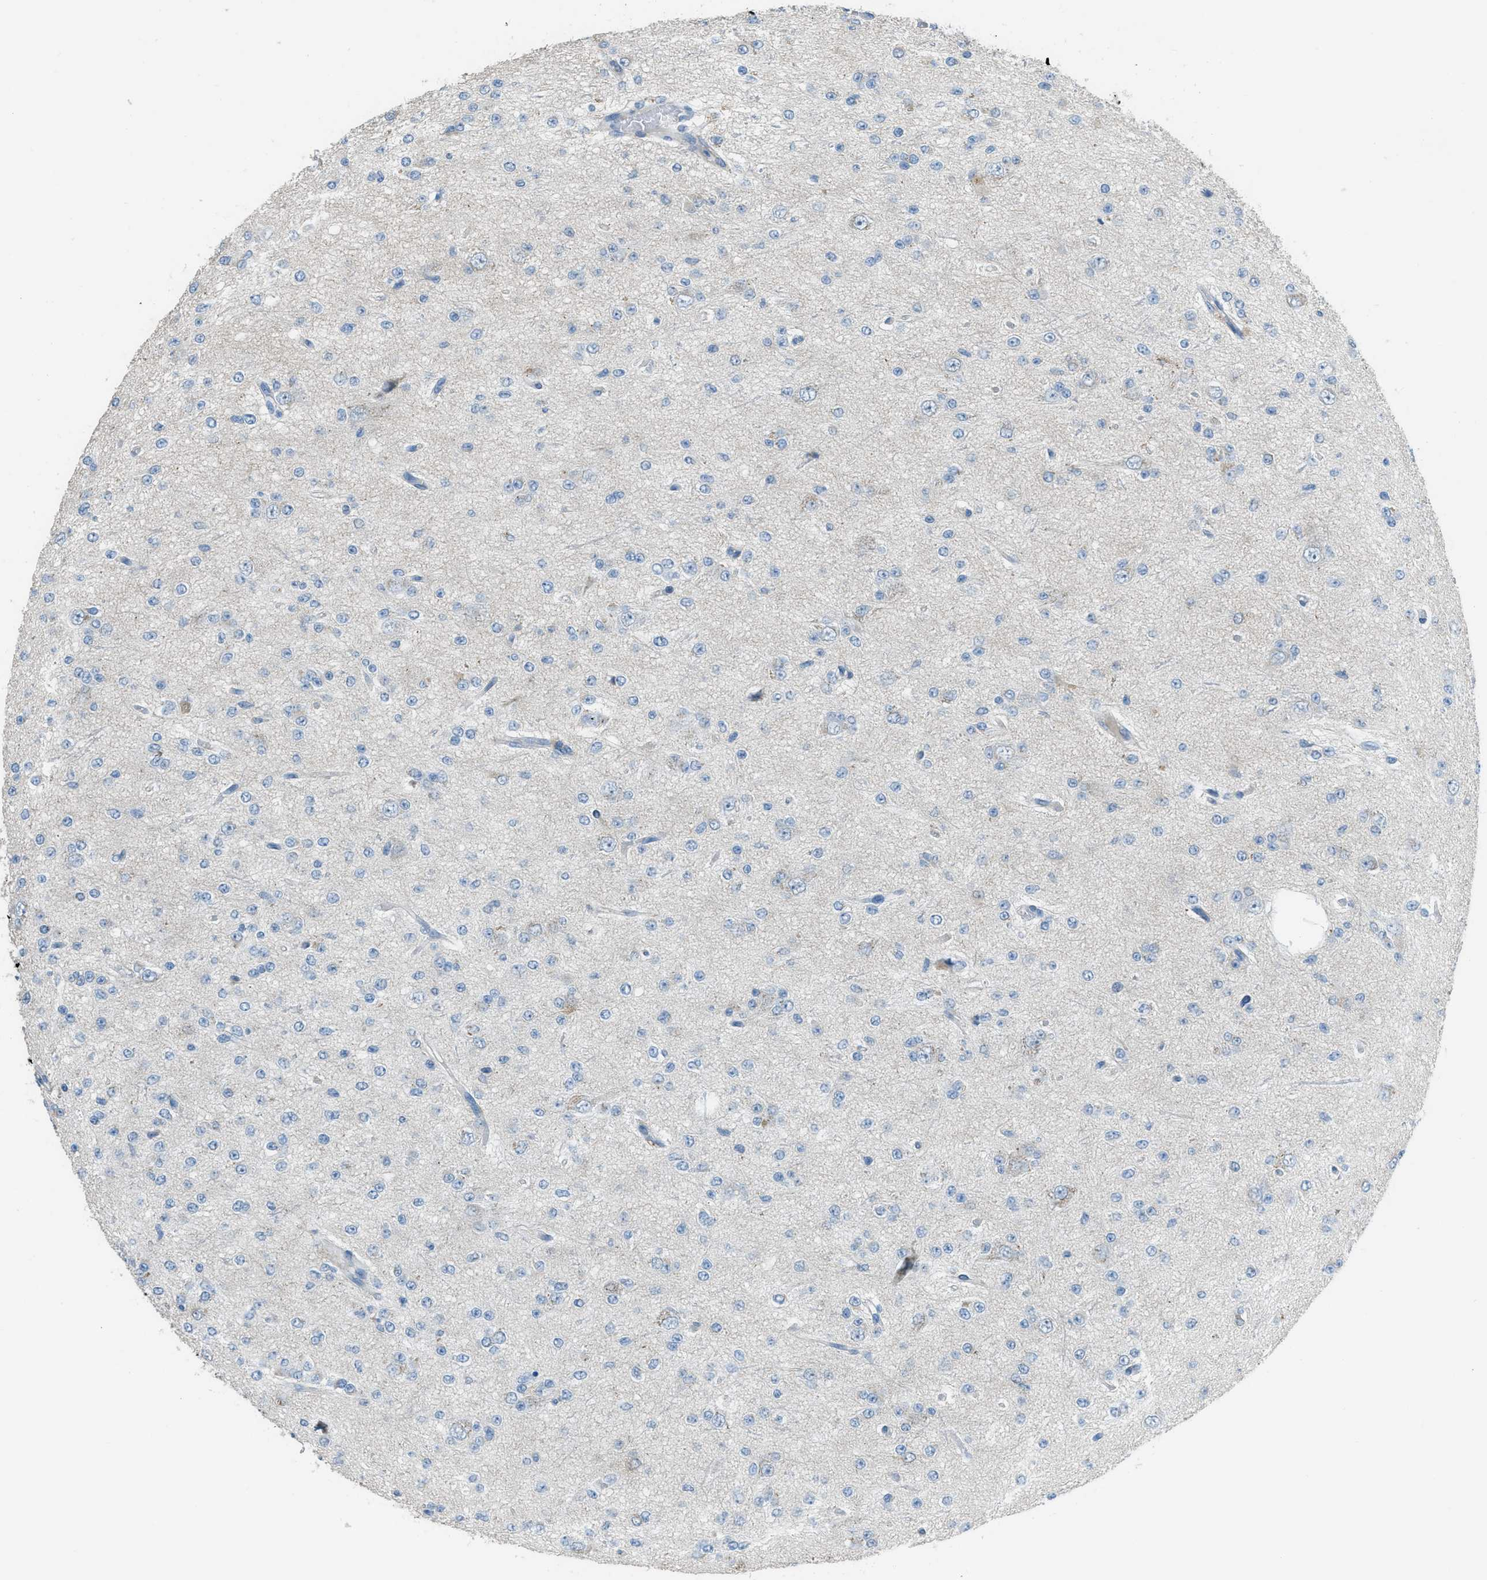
{"staining": {"intensity": "weak", "quantity": "<25%", "location": "cytoplasmic/membranous"}, "tissue": "glioma", "cell_type": "Tumor cells", "image_type": "cancer", "snomed": [{"axis": "morphology", "description": "Glioma, malignant, Low grade"}, {"axis": "topography", "description": "Brain"}], "caption": "Immunohistochemistry of malignant low-grade glioma shows no positivity in tumor cells.", "gene": "TIMD4", "patient": {"sex": "male", "age": 38}}